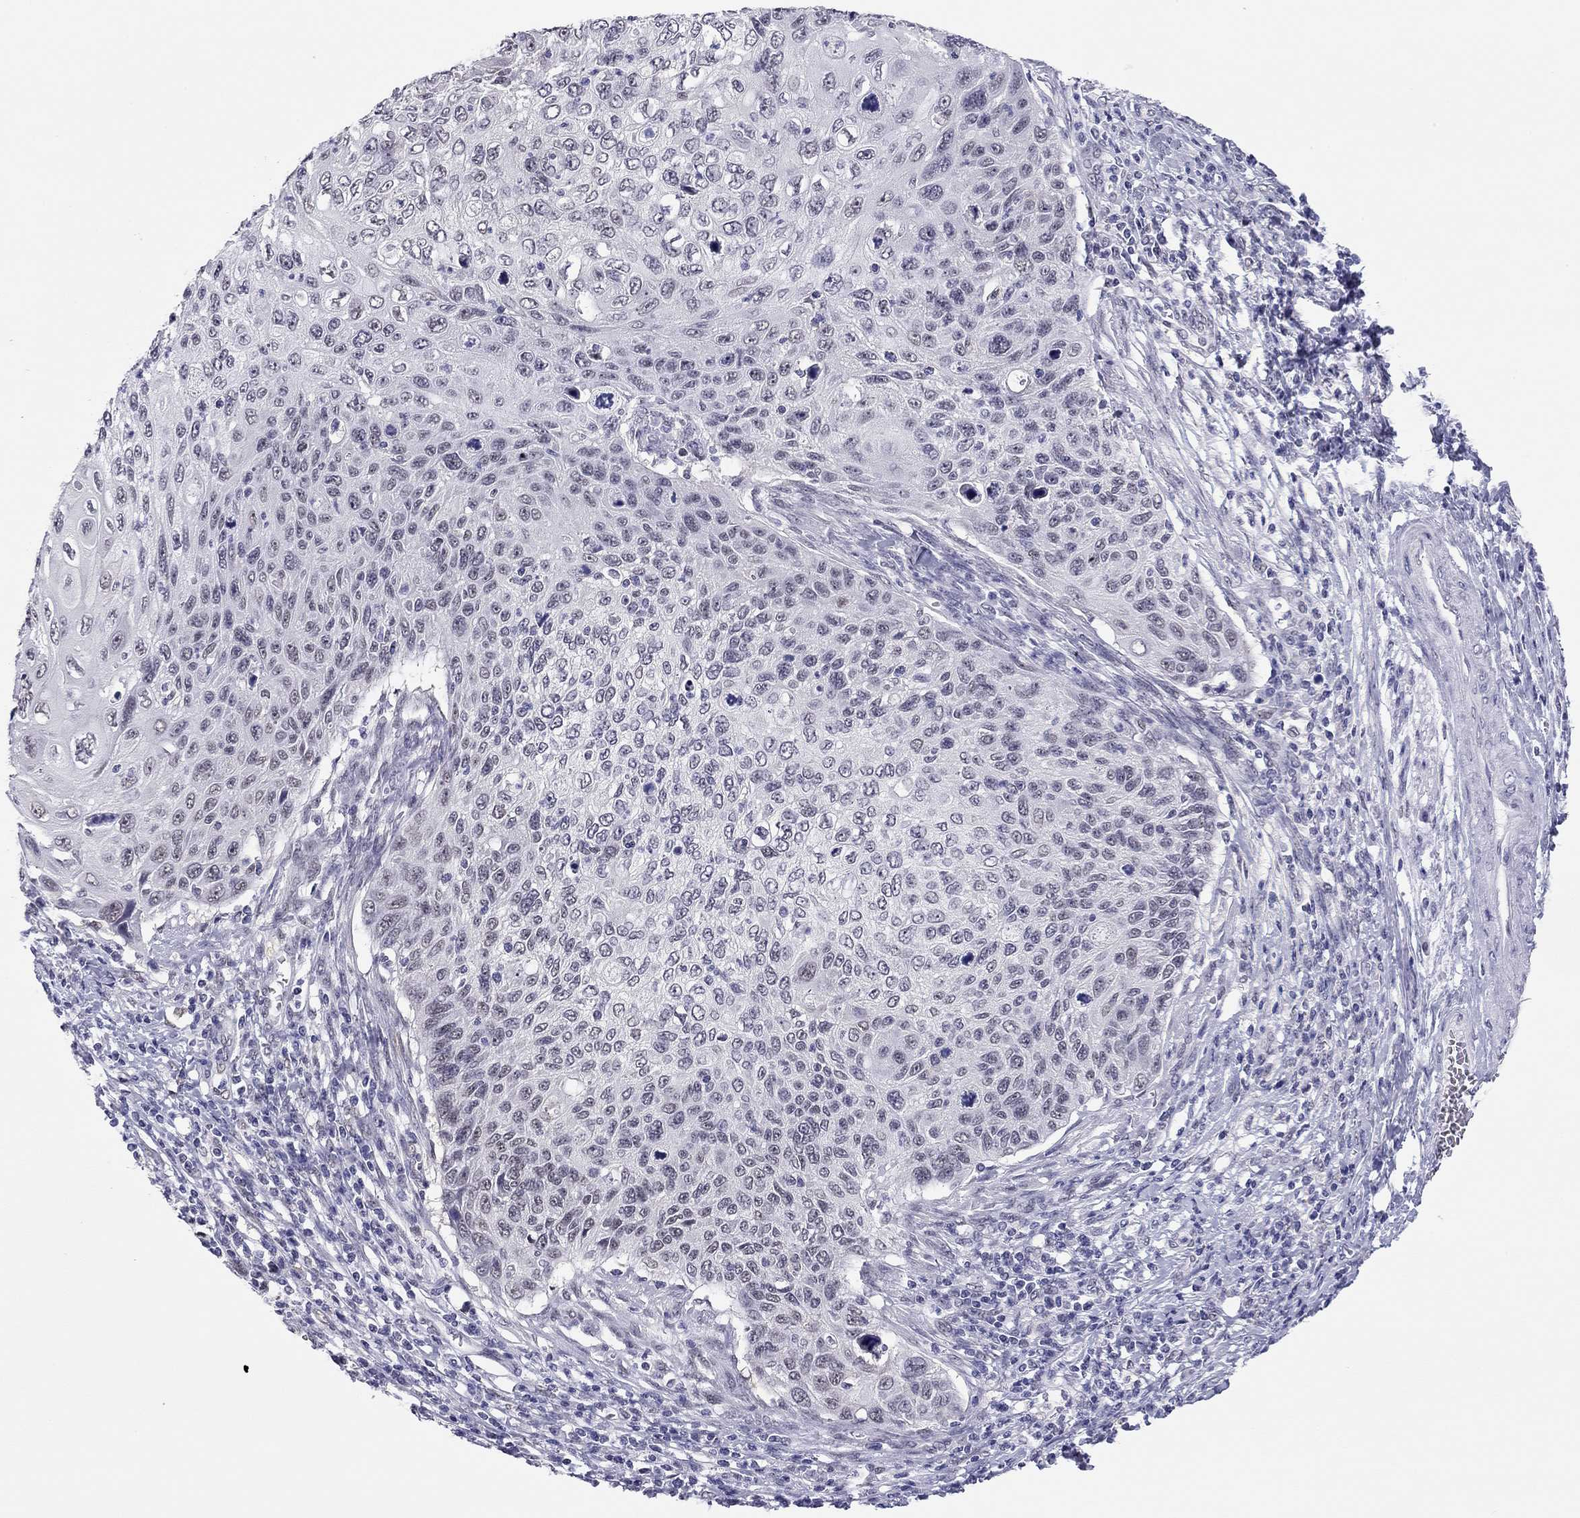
{"staining": {"intensity": "weak", "quantity": "<25%", "location": "nuclear"}, "tissue": "cervical cancer", "cell_type": "Tumor cells", "image_type": "cancer", "snomed": [{"axis": "morphology", "description": "Squamous cell carcinoma, NOS"}, {"axis": "topography", "description": "Cervix"}], "caption": "A histopathology image of cervical cancer (squamous cell carcinoma) stained for a protein reveals no brown staining in tumor cells.", "gene": "DOT1L", "patient": {"sex": "female", "age": 70}}